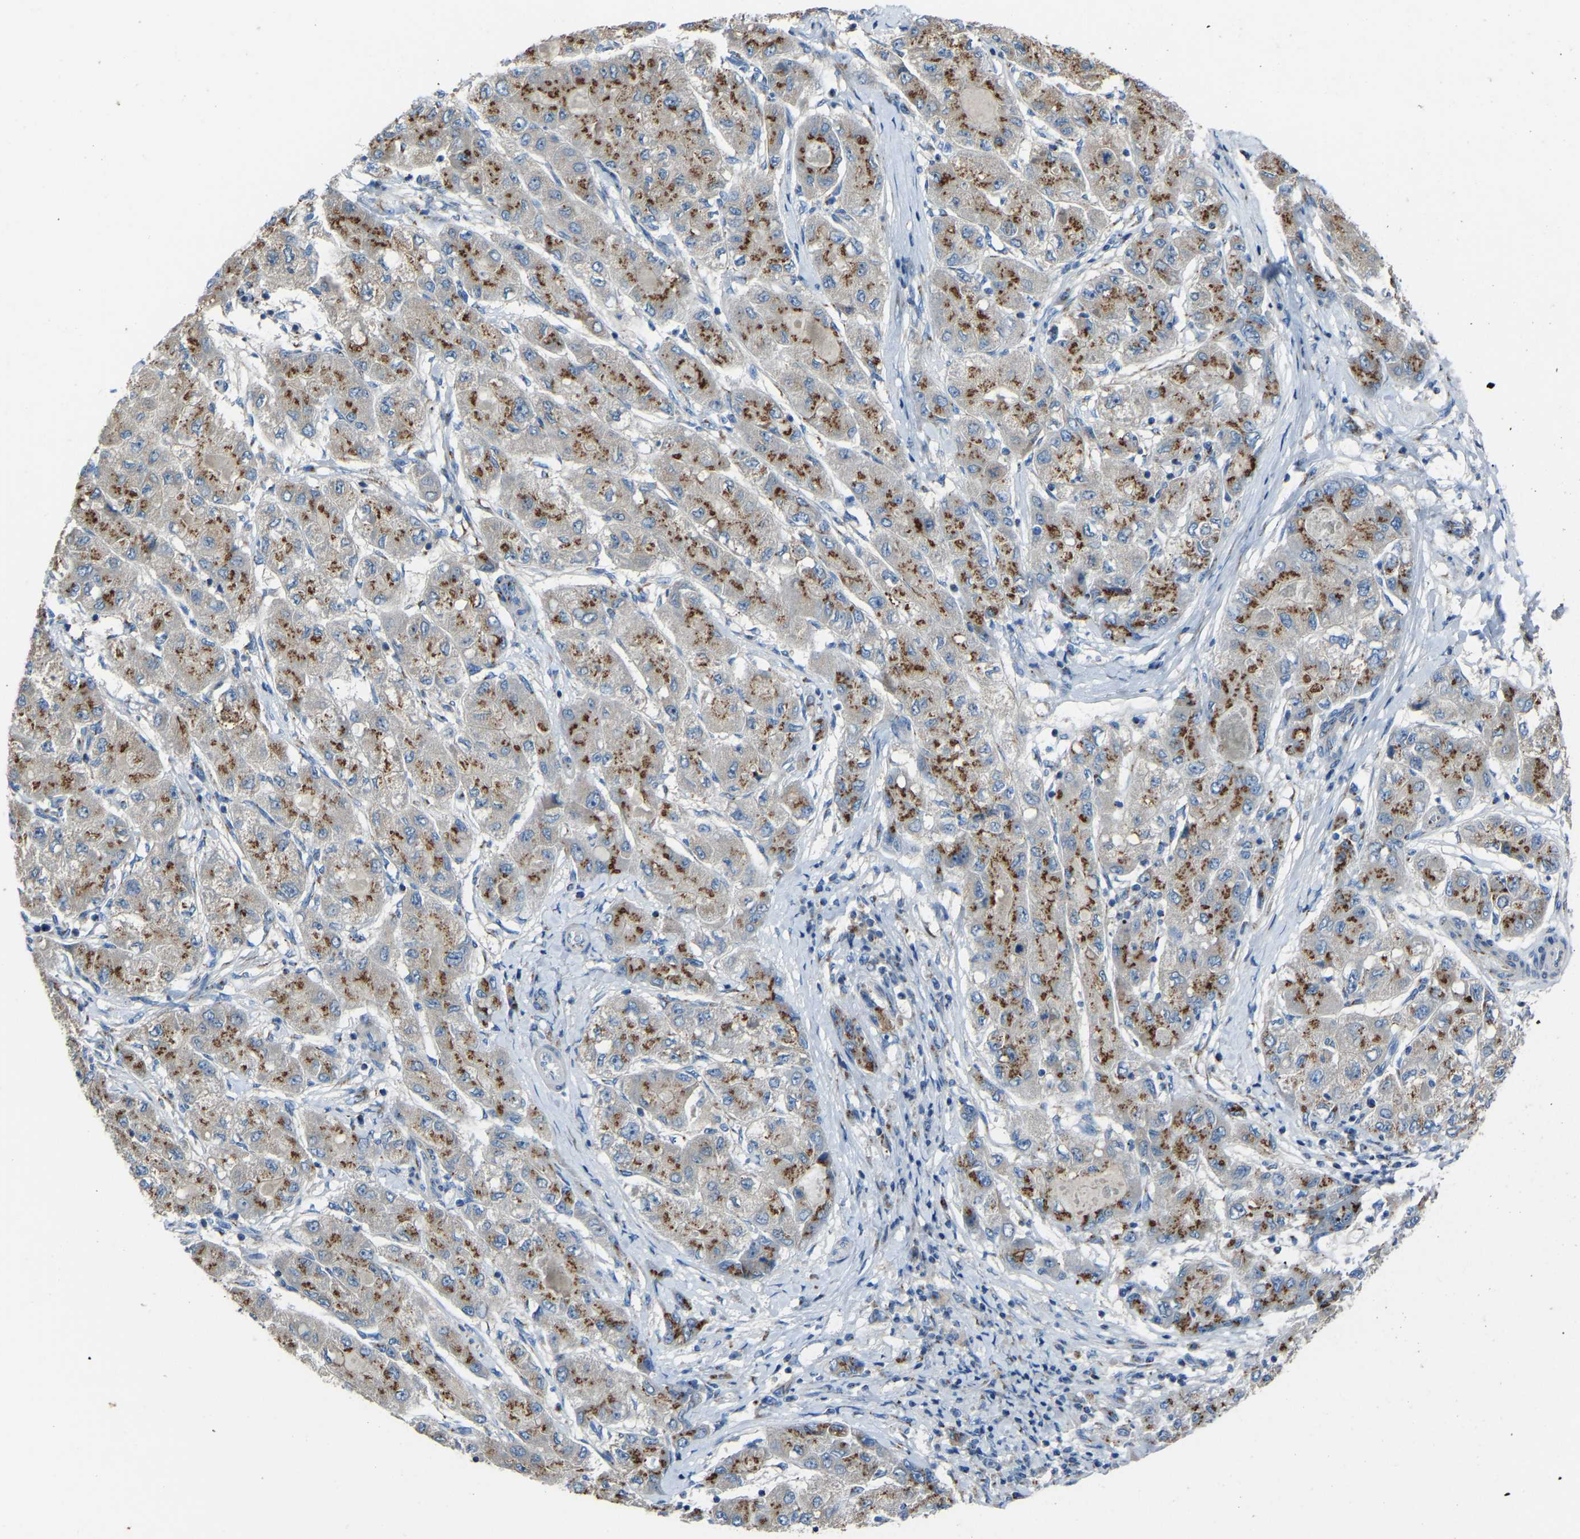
{"staining": {"intensity": "moderate", "quantity": ">75%", "location": "cytoplasmic/membranous"}, "tissue": "liver cancer", "cell_type": "Tumor cells", "image_type": "cancer", "snomed": [{"axis": "morphology", "description": "Carcinoma, Hepatocellular, NOS"}, {"axis": "topography", "description": "Liver"}], "caption": "Protein staining shows moderate cytoplasmic/membranous positivity in about >75% of tumor cells in liver cancer (hepatocellular carcinoma).", "gene": "CANT1", "patient": {"sex": "male", "age": 80}}